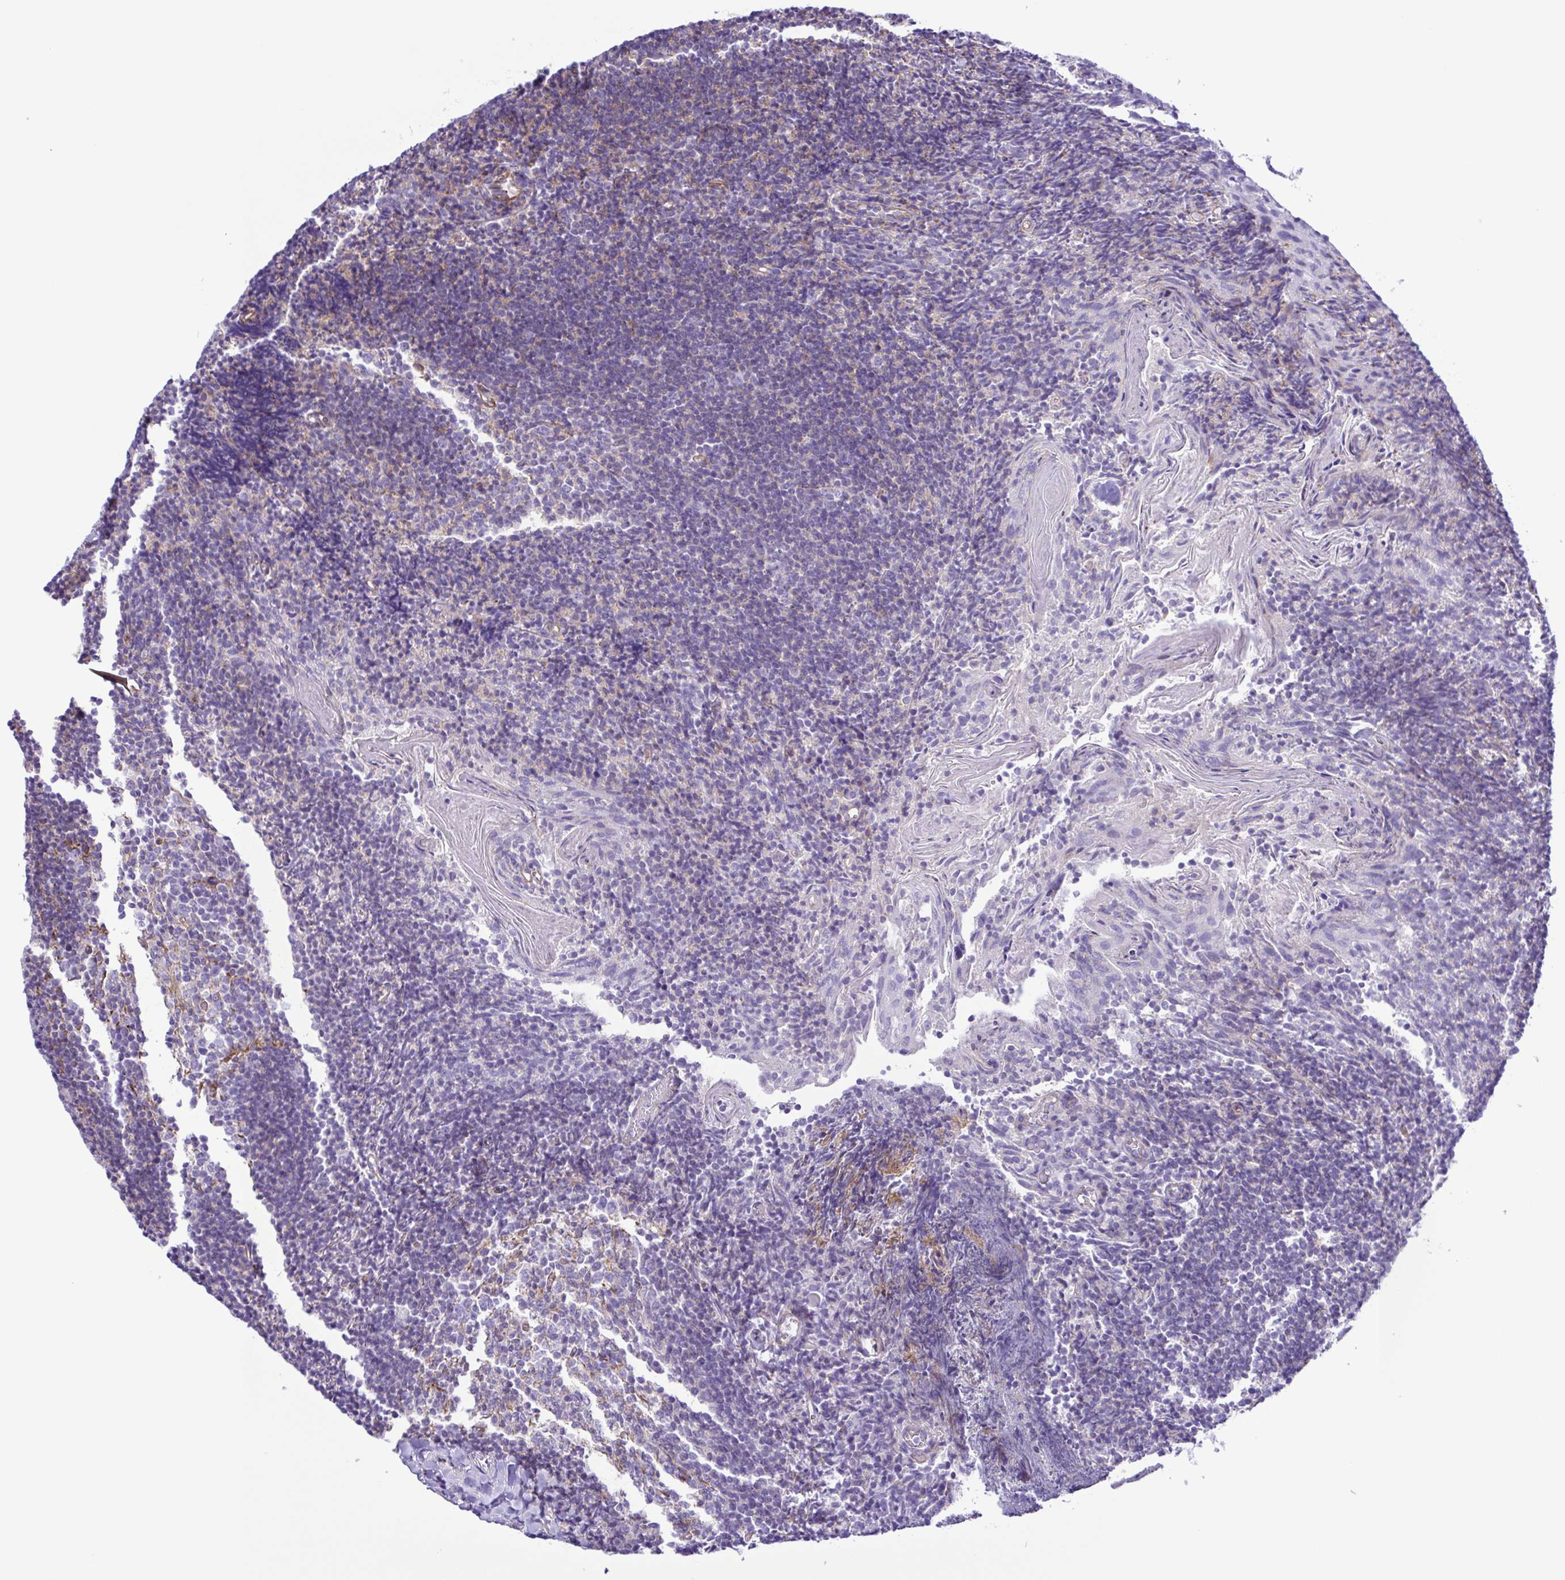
{"staining": {"intensity": "negative", "quantity": "none", "location": "none"}, "tissue": "tonsil", "cell_type": "Germinal center cells", "image_type": "normal", "snomed": [{"axis": "morphology", "description": "Normal tissue, NOS"}, {"axis": "topography", "description": "Tonsil"}], "caption": "An IHC image of normal tonsil is shown. There is no staining in germinal center cells of tonsil.", "gene": "FLT1", "patient": {"sex": "female", "age": 10}}